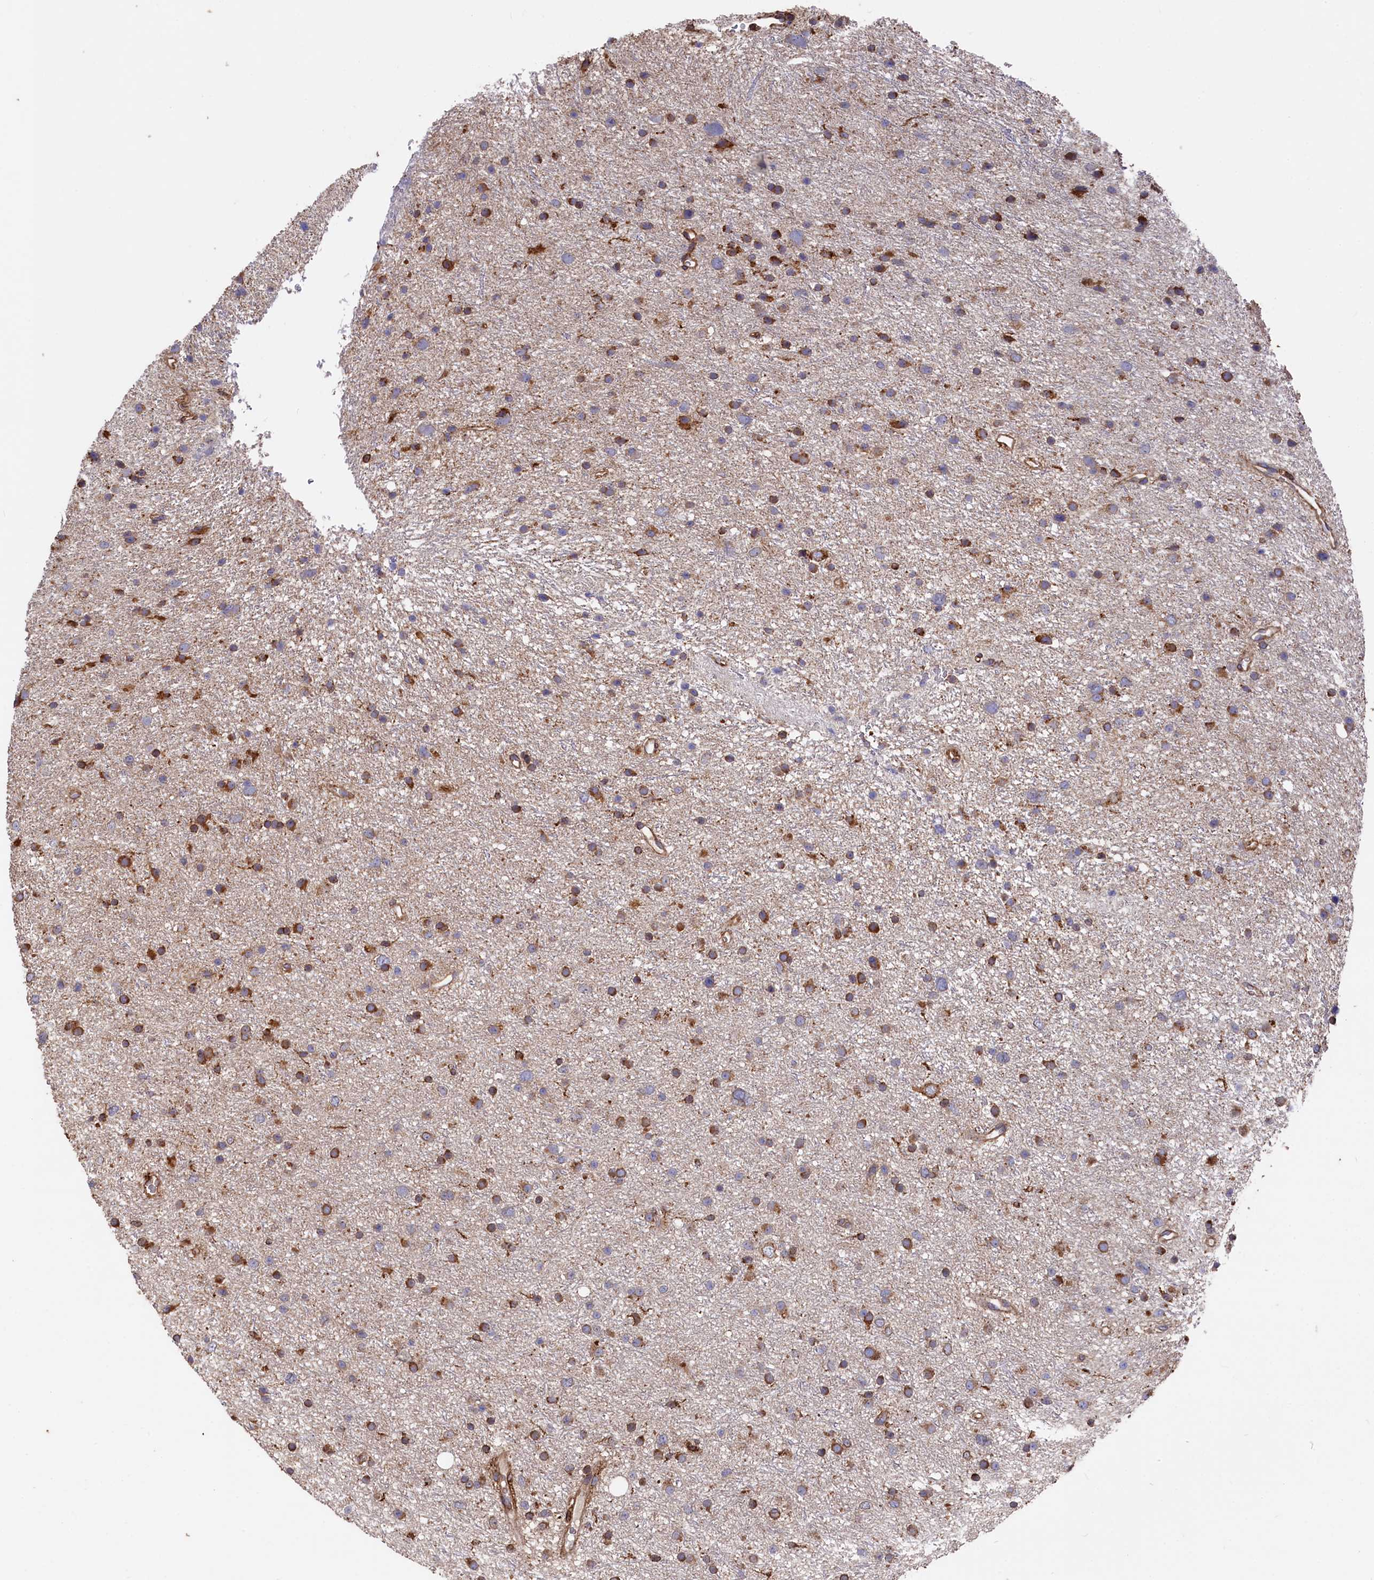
{"staining": {"intensity": "moderate", "quantity": ">75%", "location": "cytoplasmic/membranous"}, "tissue": "glioma", "cell_type": "Tumor cells", "image_type": "cancer", "snomed": [{"axis": "morphology", "description": "Glioma, malignant, Low grade"}, {"axis": "topography", "description": "Cerebral cortex"}], "caption": "Malignant low-grade glioma stained with a protein marker exhibits moderate staining in tumor cells.", "gene": "NEURL1B", "patient": {"sex": "female", "age": 39}}